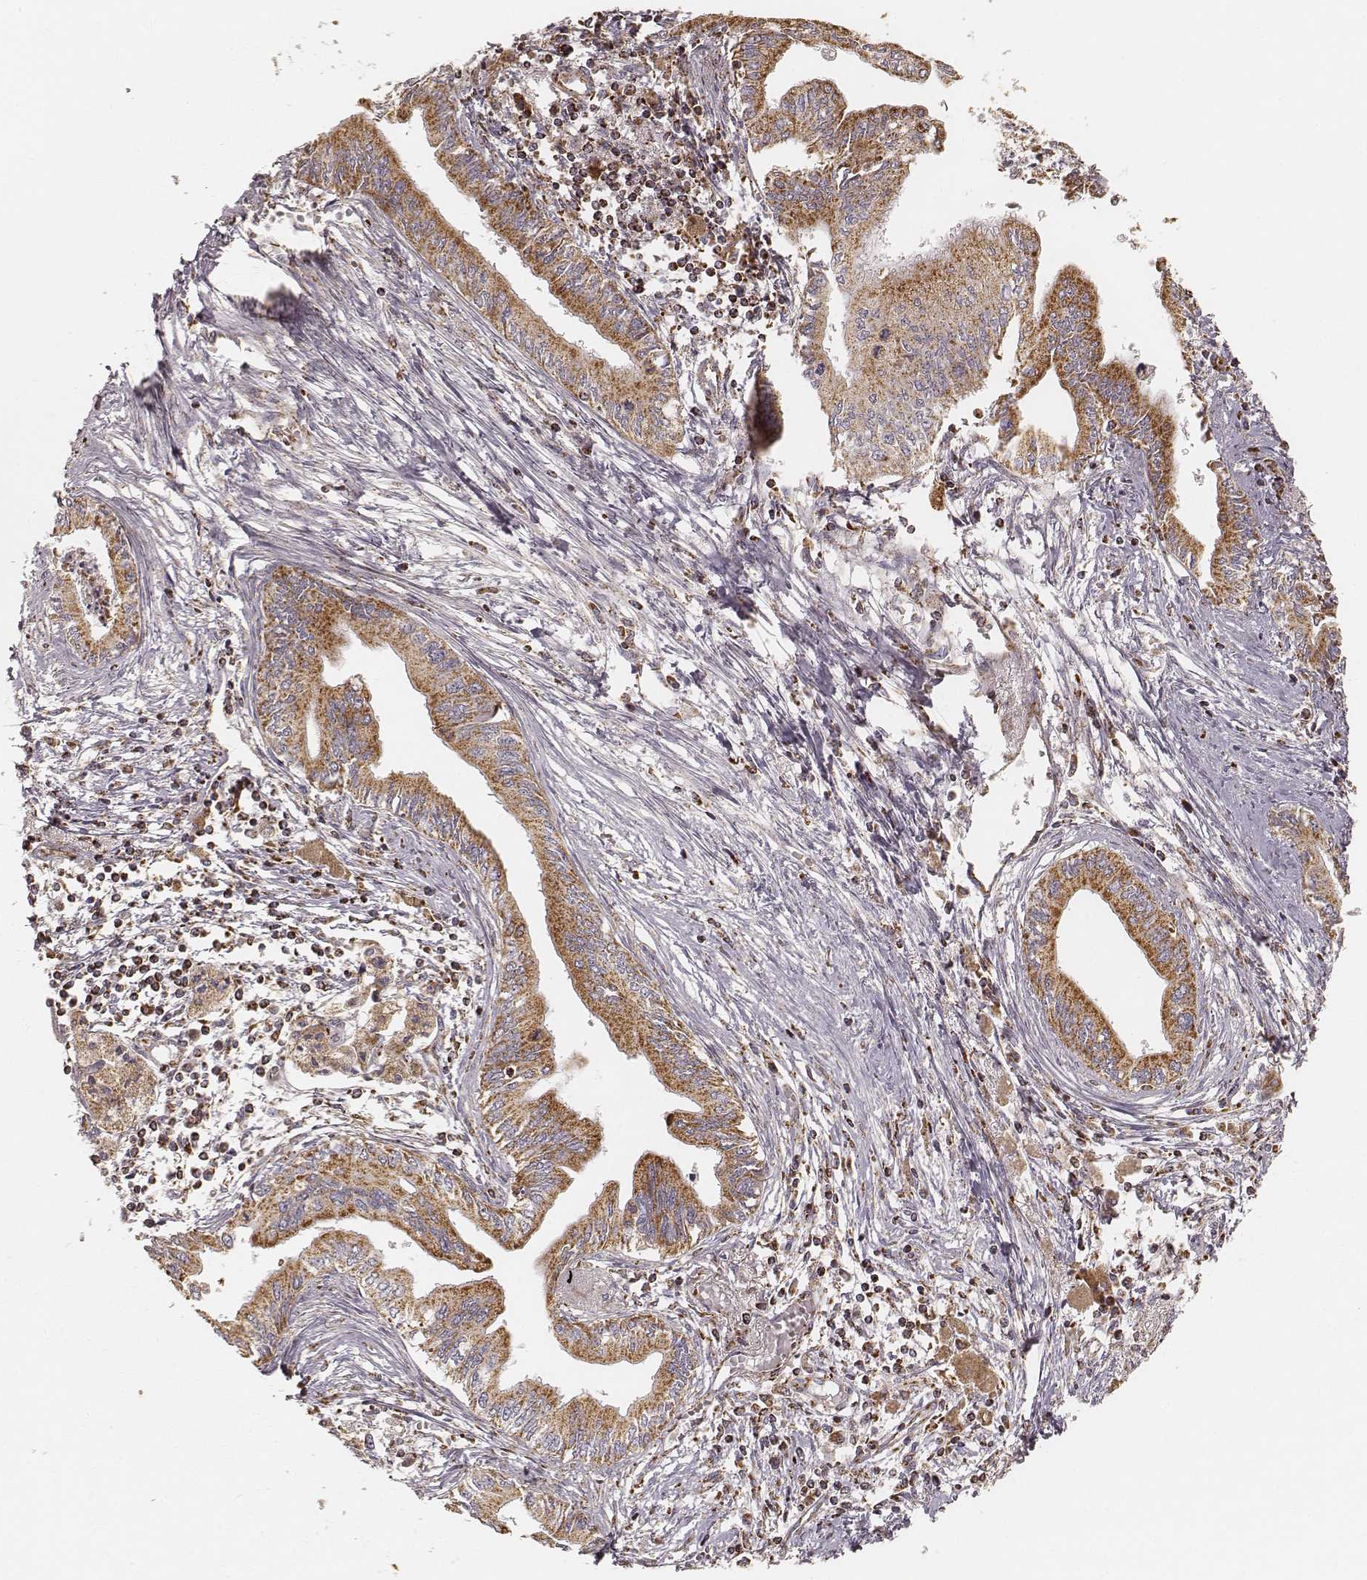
{"staining": {"intensity": "strong", "quantity": ">75%", "location": "cytoplasmic/membranous"}, "tissue": "pancreatic cancer", "cell_type": "Tumor cells", "image_type": "cancer", "snomed": [{"axis": "morphology", "description": "Adenocarcinoma, NOS"}, {"axis": "topography", "description": "Pancreas"}], "caption": "A high-resolution micrograph shows immunohistochemistry staining of adenocarcinoma (pancreatic), which reveals strong cytoplasmic/membranous staining in approximately >75% of tumor cells.", "gene": "CS", "patient": {"sex": "female", "age": 61}}